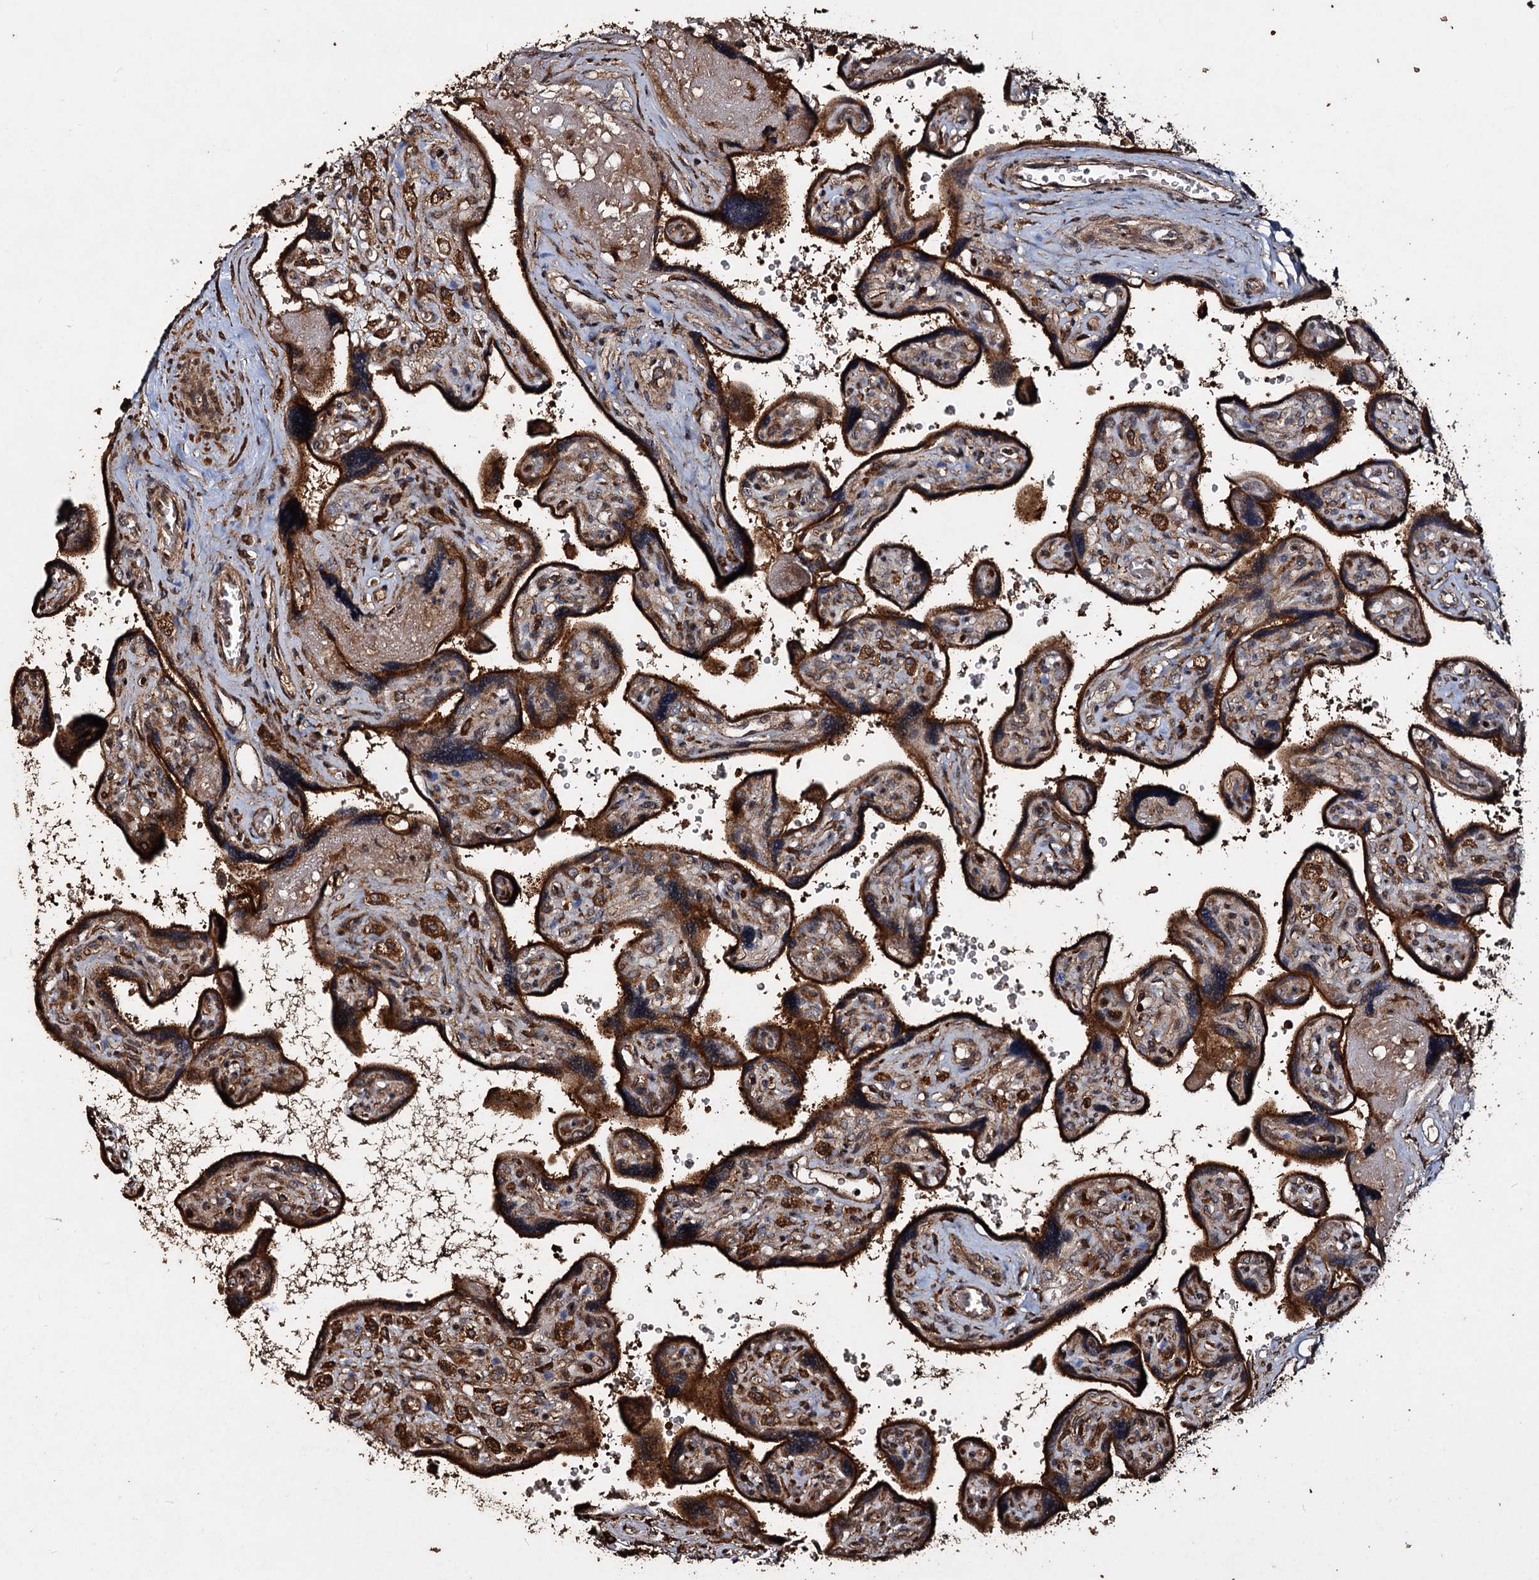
{"staining": {"intensity": "strong", "quantity": ">75%", "location": "cytoplasmic/membranous"}, "tissue": "placenta", "cell_type": "Trophoblastic cells", "image_type": "normal", "snomed": [{"axis": "morphology", "description": "Normal tissue, NOS"}, {"axis": "topography", "description": "Placenta"}], "caption": "Strong cytoplasmic/membranous expression for a protein is identified in about >75% of trophoblastic cells of unremarkable placenta using immunohistochemistry.", "gene": "NOTCH2NLA", "patient": {"sex": "female", "age": 39}}